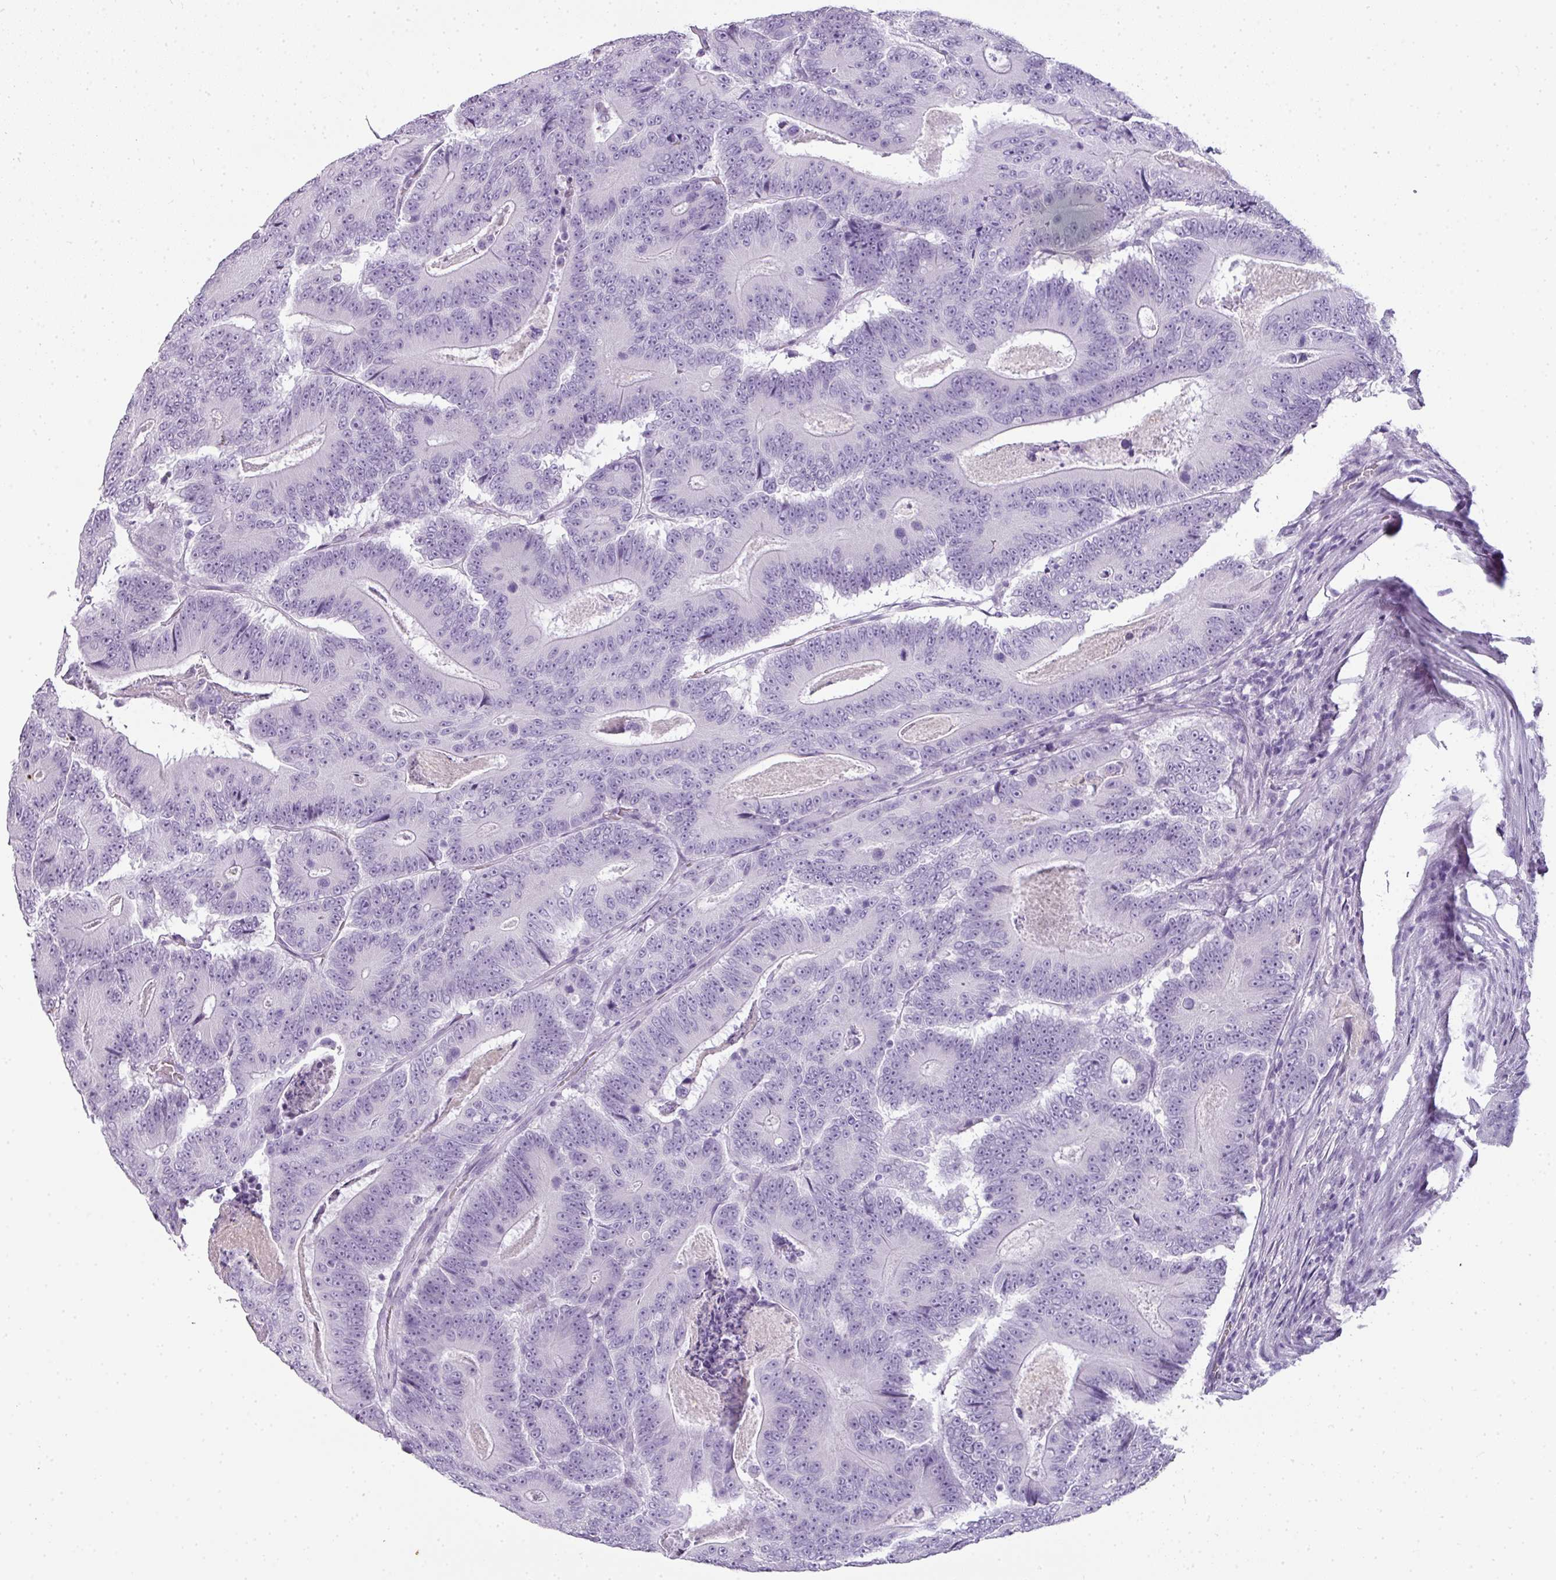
{"staining": {"intensity": "negative", "quantity": "none", "location": "none"}, "tissue": "colorectal cancer", "cell_type": "Tumor cells", "image_type": "cancer", "snomed": [{"axis": "morphology", "description": "Adenocarcinoma, NOS"}, {"axis": "topography", "description": "Colon"}], "caption": "A photomicrograph of adenocarcinoma (colorectal) stained for a protein displays no brown staining in tumor cells.", "gene": "RBMY1F", "patient": {"sex": "male", "age": 83}}